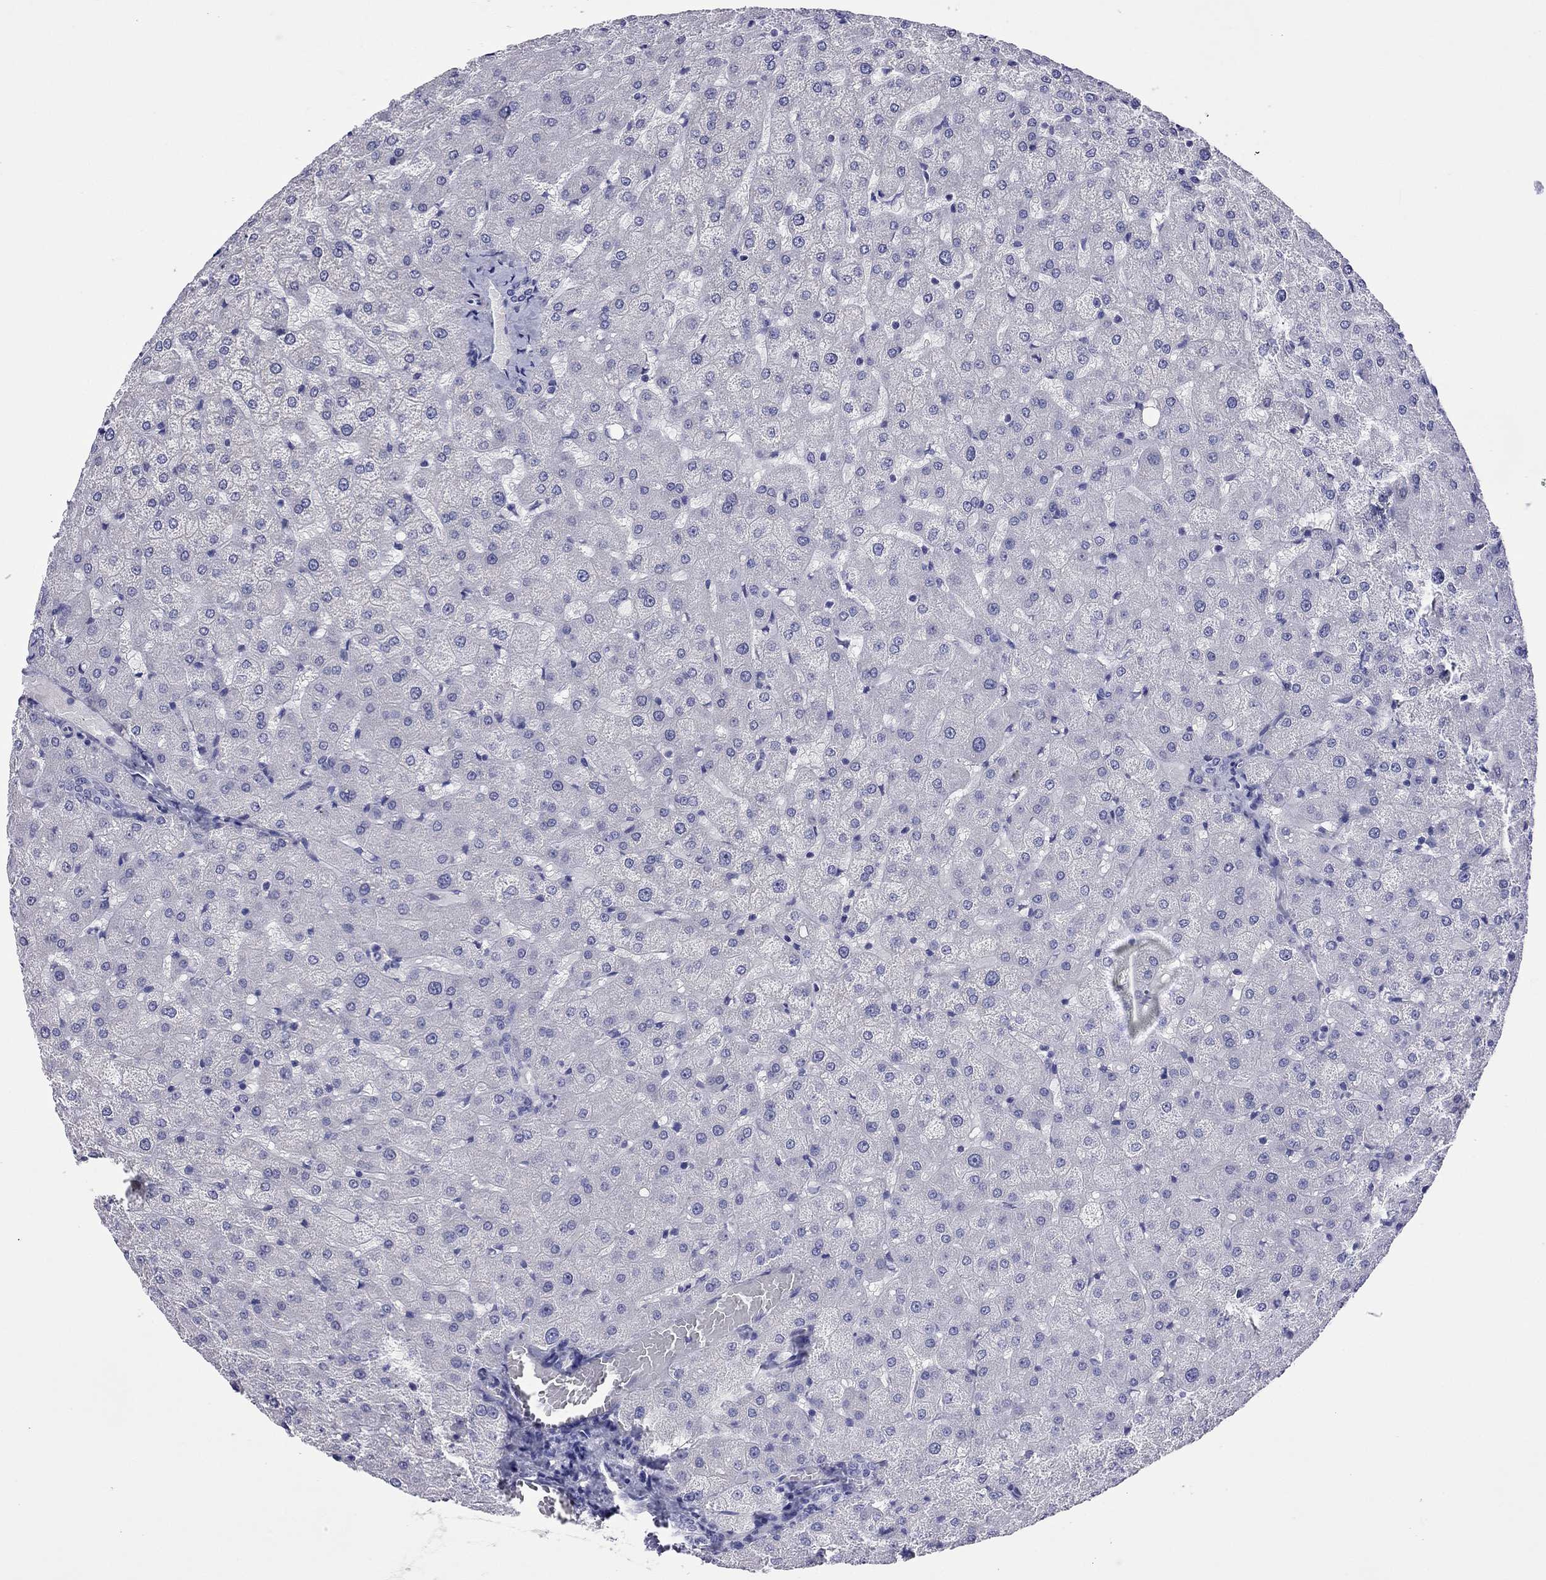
{"staining": {"intensity": "negative", "quantity": "none", "location": "none"}, "tissue": "liver", "cell_type": "Cholangiocytes", "image_type": "normal", "snomed": [{"axis": "morphology", "description": "Normal tissue, NOS"}, {"axis": "topography", "description": "Liver"}], "caption": "Immunohistochemistry histopathology image of normal liver: liver stained with DAB (3,3'-diaminobenzidine) displays no significant protein staining in cholangiocytes. The staining is performed using DAB brown chromogen with nuclei counter-stained in using hematoxylin.", "gene": "KIAA2012", "patient": {"sex": "female", "age": 50}}